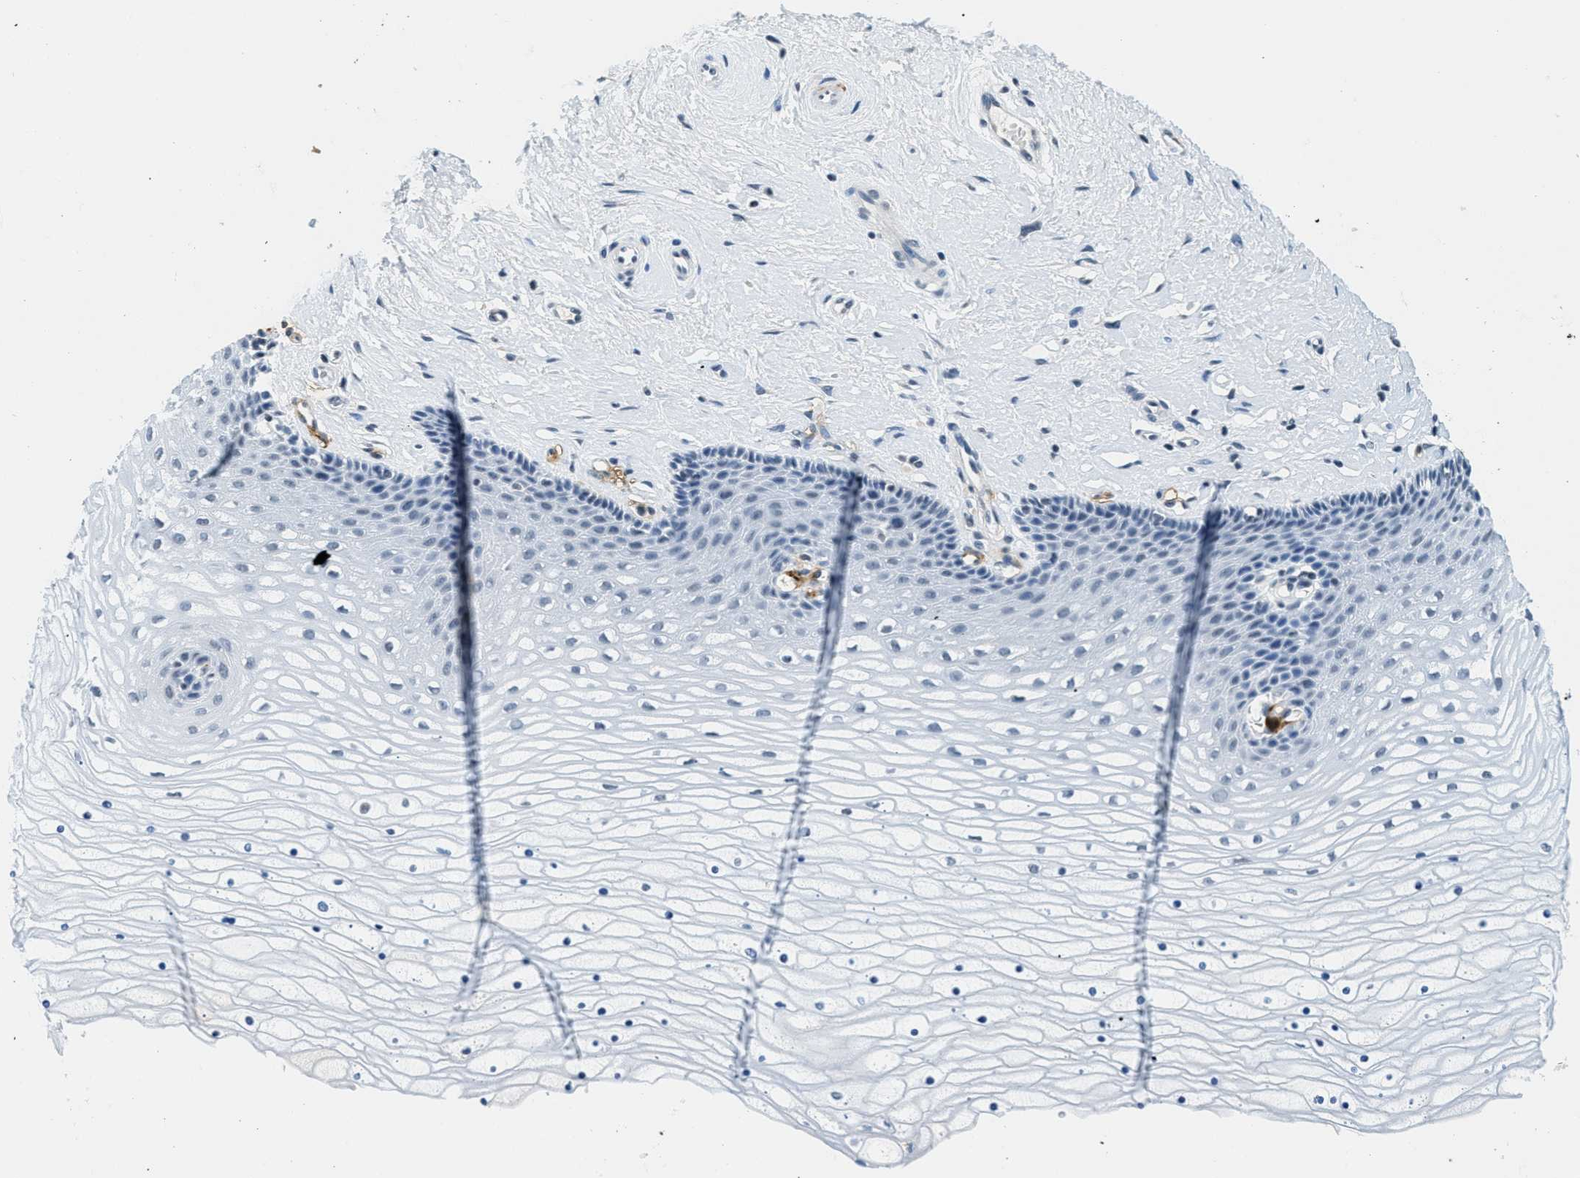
{"staining": {"intensity": "negative", "quantity": "none", "location": "none"}, "tissue": "cervix", "cell_type": "Glandular cells", "image_type": "normal", "snomed": [{"axis": "morphology", "description": "Normal tissue, NOS"}, {"axis": "topography", "description": "Cervix"}], "caption": "Immunohistochemistry histopathology image of normal human cervix stained for a protein (brown), which reveals no positivity in glandular cells.", "gene": "CA4", "patient": {"sex": "female", "age": 39}}